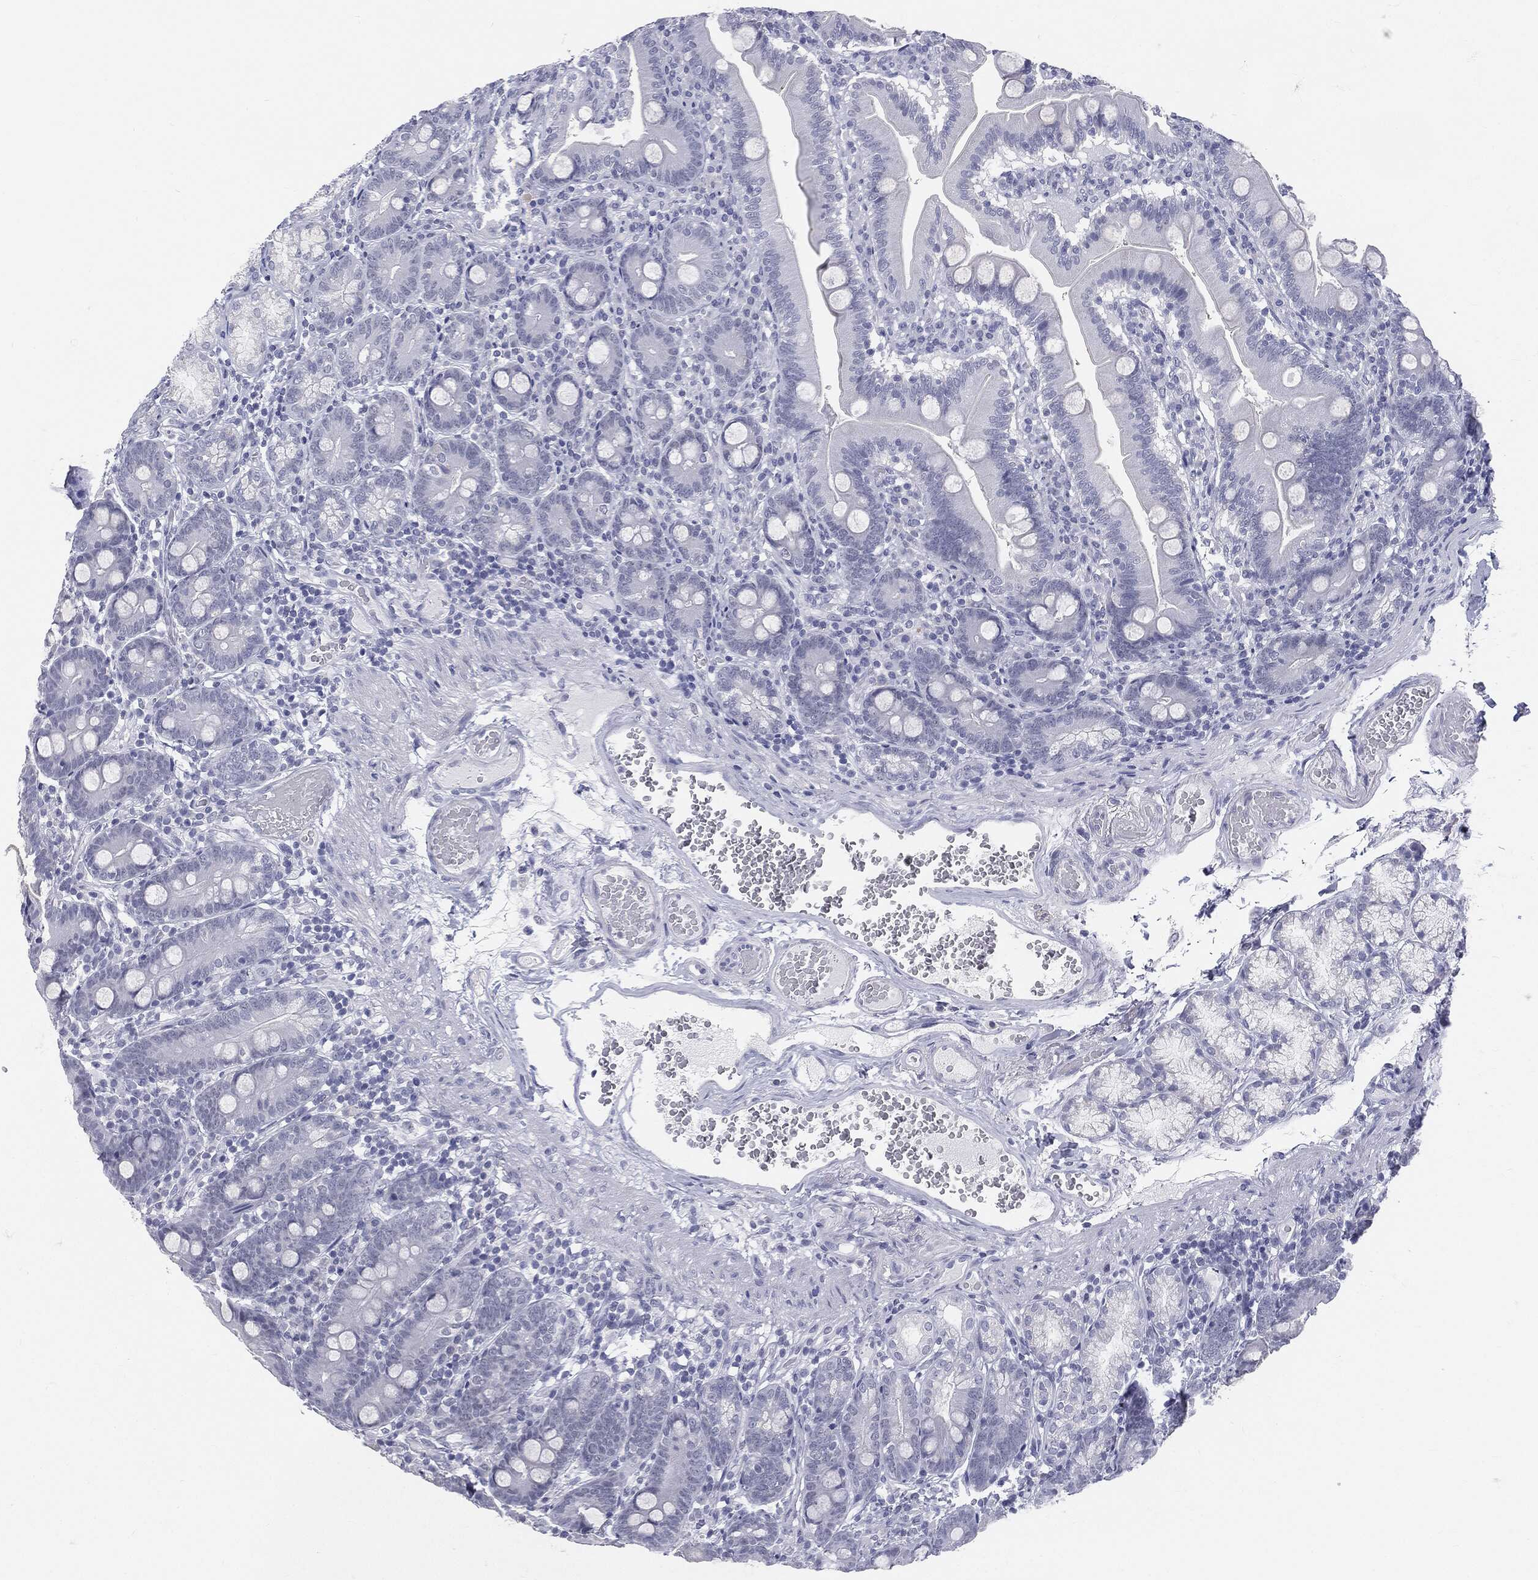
{"staining": {"intensity": "negative", "quantity": "none", "location": "none"}, "tissue": "duodenum", "cell_type": "Glandular cells", "image_type": "normal", "snomed": [{"axis": "morphology", "description": "Normal tissue, NOS"}, {"axis": "topography", "description": "Duodenum"}], "caption": "Protein analysis of benign duodenum displays no significant positivity in glandular cells.", "gene": "MLLT10", "patient": {"sex": "female", "age": 67}}